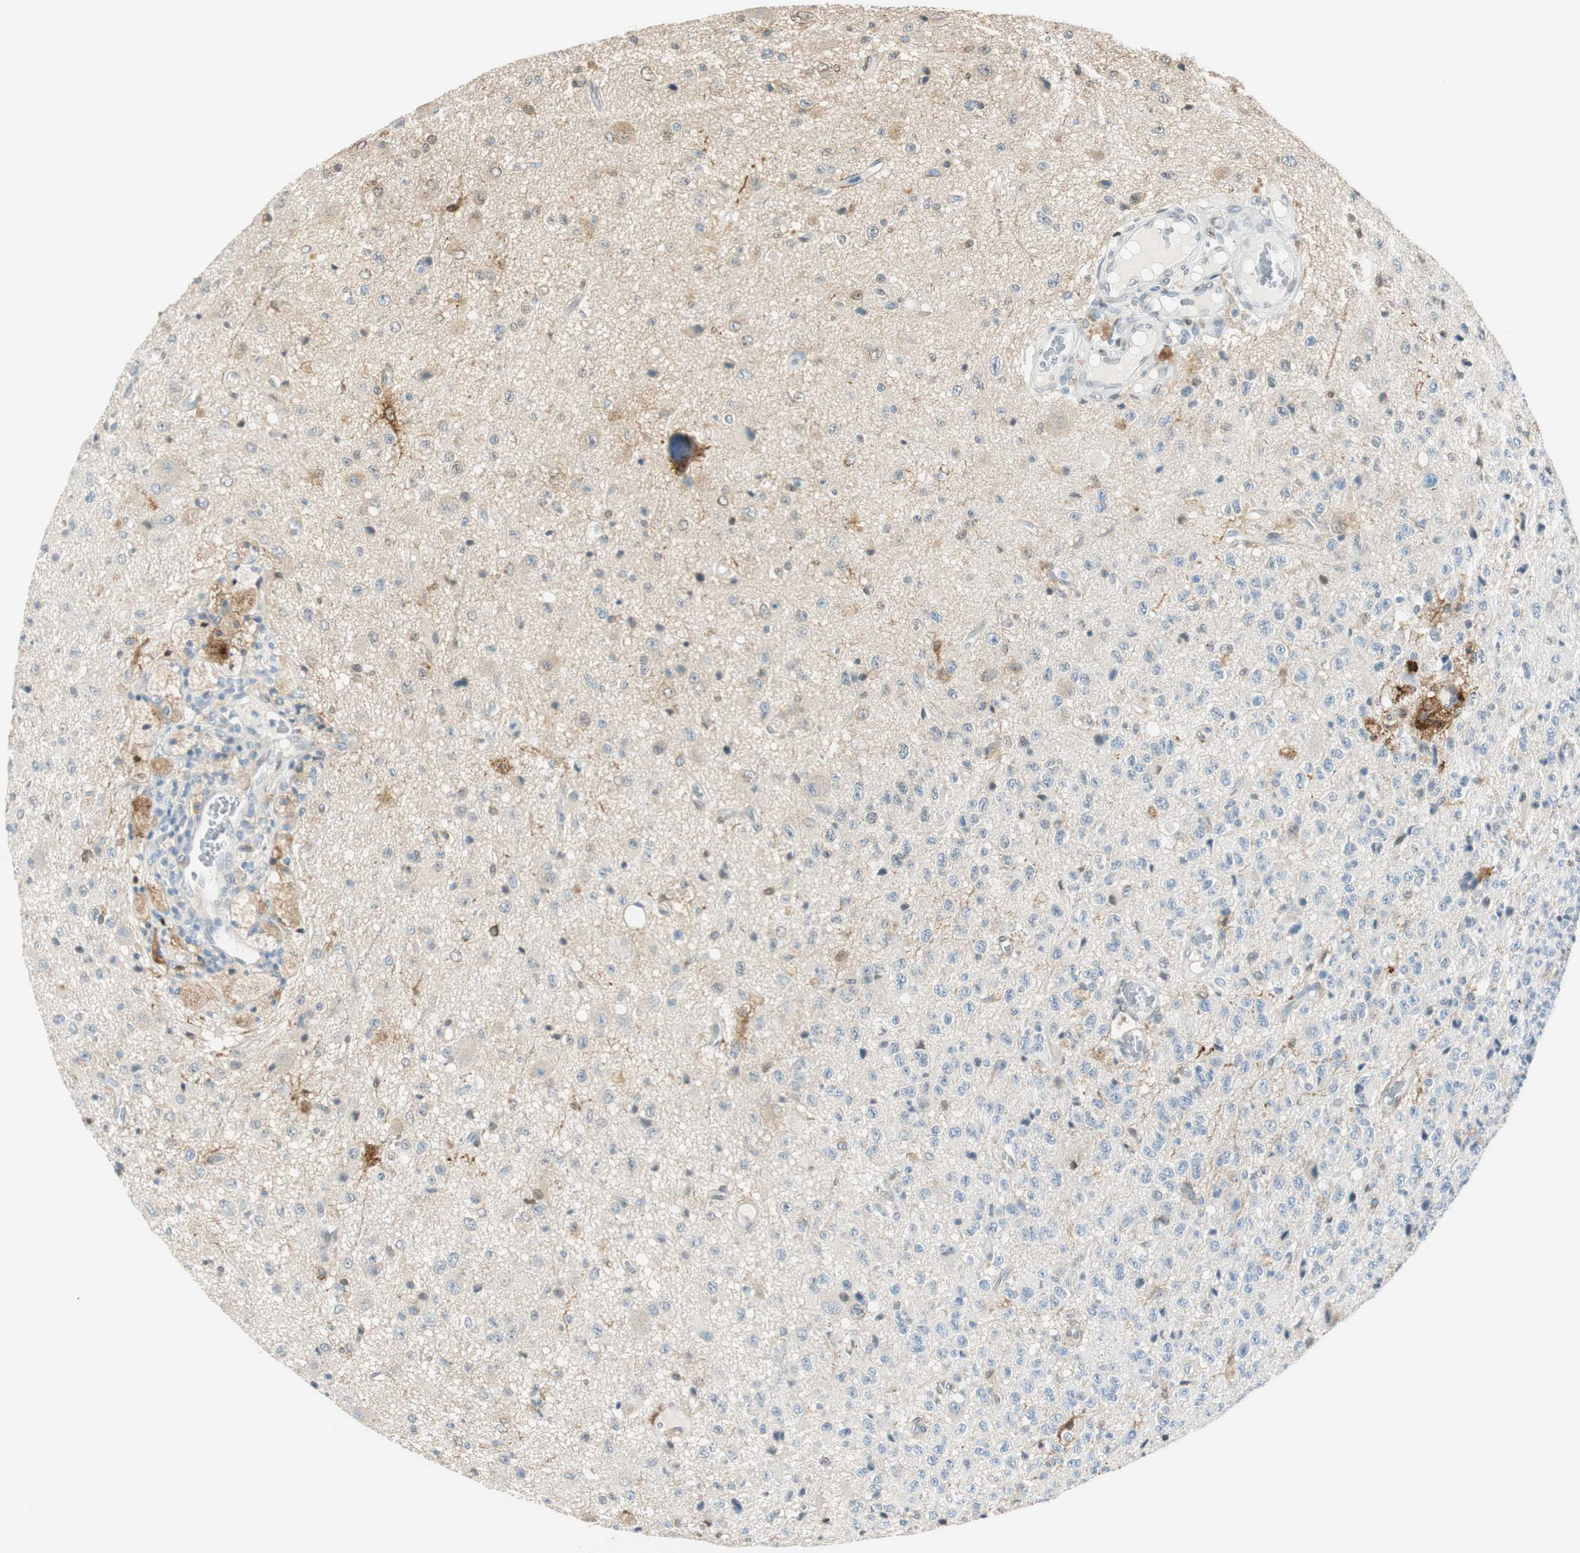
{"staining": {"intensity": "moderate", "quantity": "<25%", "location": "cytoplasmic/membranous"}, "tissue": "glioma", "cell_type": "Tumor cells", "image_type": "cancer", "snomed": [{"axis": "morphology", "description": "Glioma, malignant, High grade"}, {"axis": "topography", "description": "pancreas cauda"}], "caption": "This image displays IHC staining of glioma, with low moderate cytoplasmic/membranous expression in approximately <25% of tumor cells.", "gene": "TMEM260", "patient": {"sex": "male", "age": 60}}